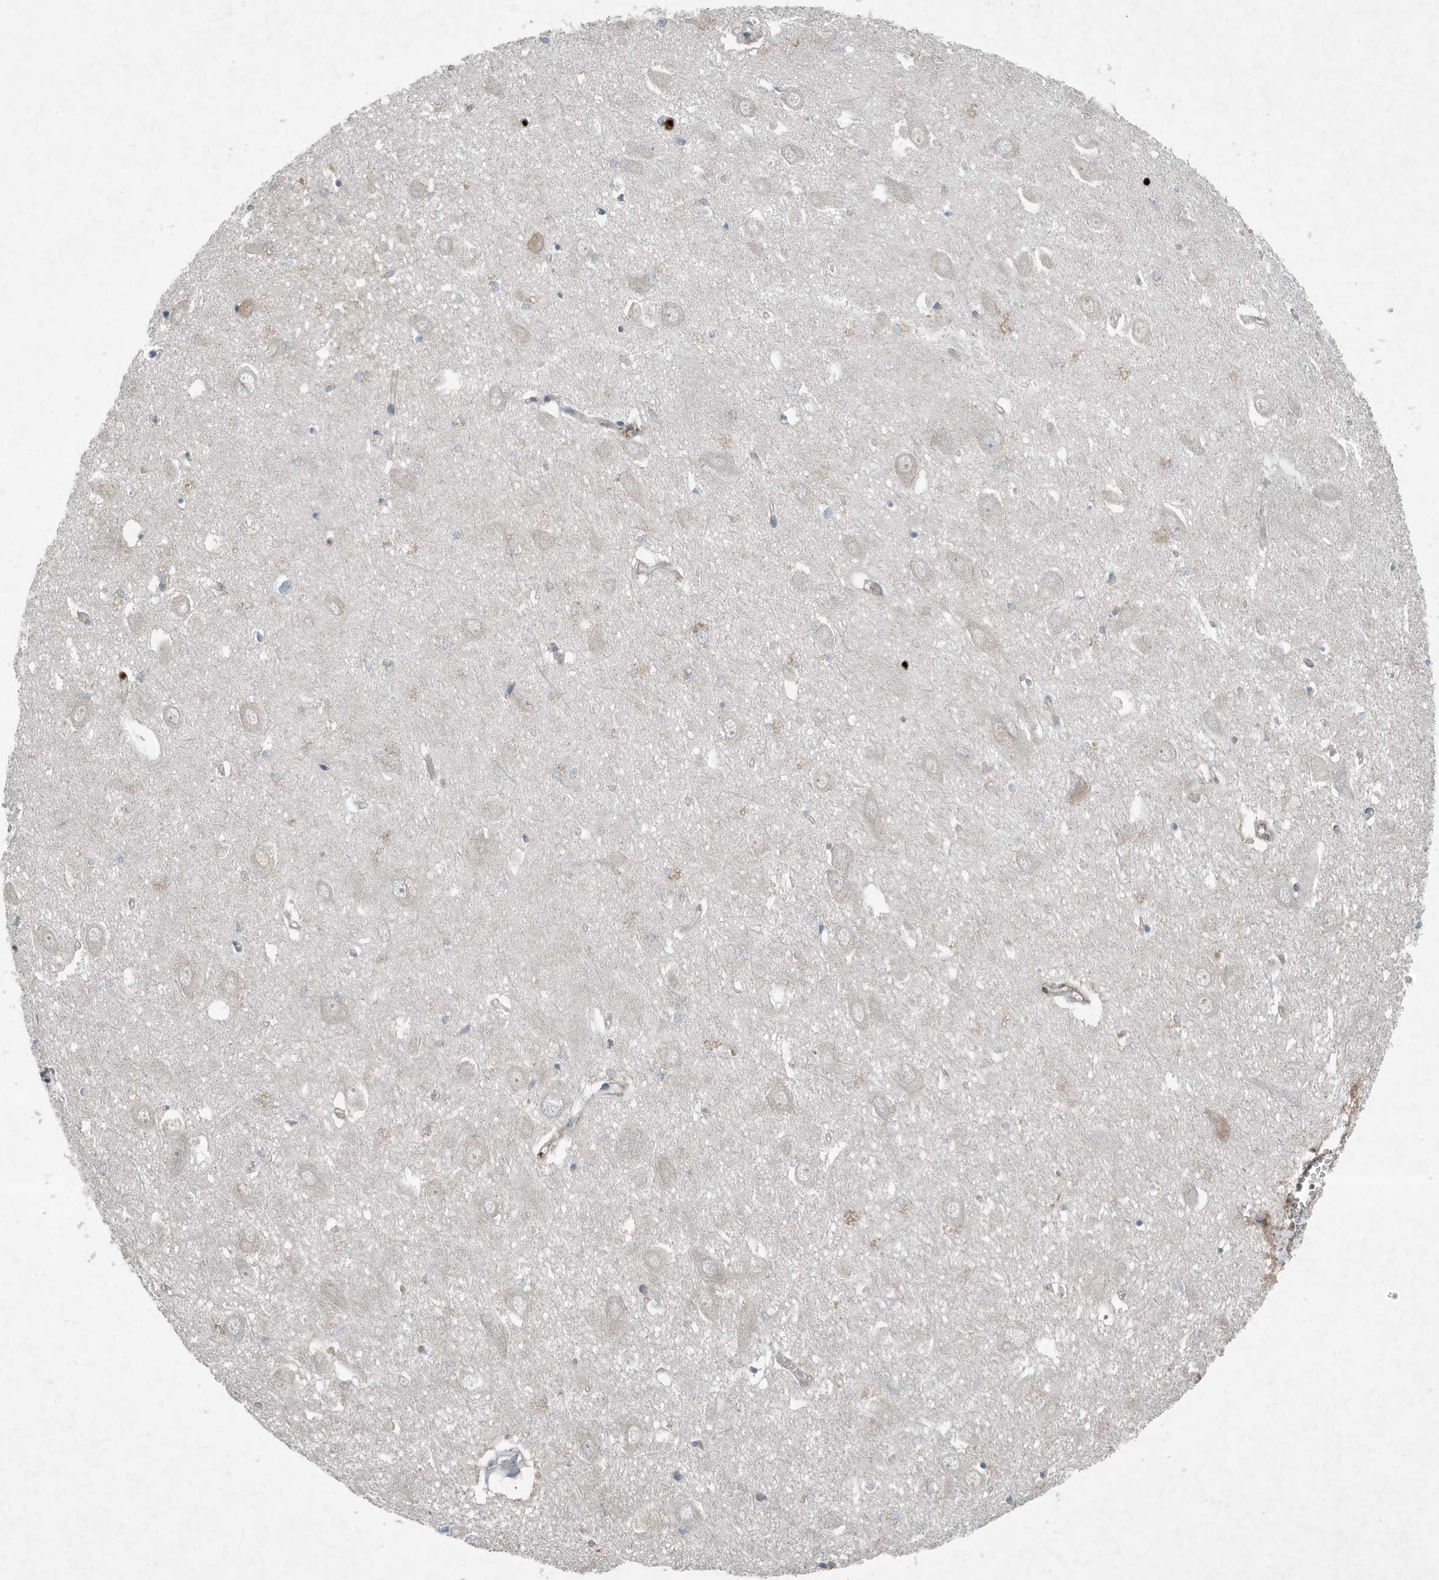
{"staining": {"intensity": "negative", "quantity": "none", "location": "none"}, "tissue": "hippocampus", "cell_type": "Glial cells", "image_type": "normal", "snomed": [{"axis": "morphology", "description": "Normal tissue, NOS"}, {"axis": "topography", "description": "Hippocampus"}], "caption": "Glial cells are negative for protein expression in benign human hippocampus. (DAB (3,3'-diaminobenzidine) immunohistochemistry (IHC) visualized using brightfield microscopy, high magnification).", "gene": "DAPP1", "patient": {"sex": "female", "age": 64}}